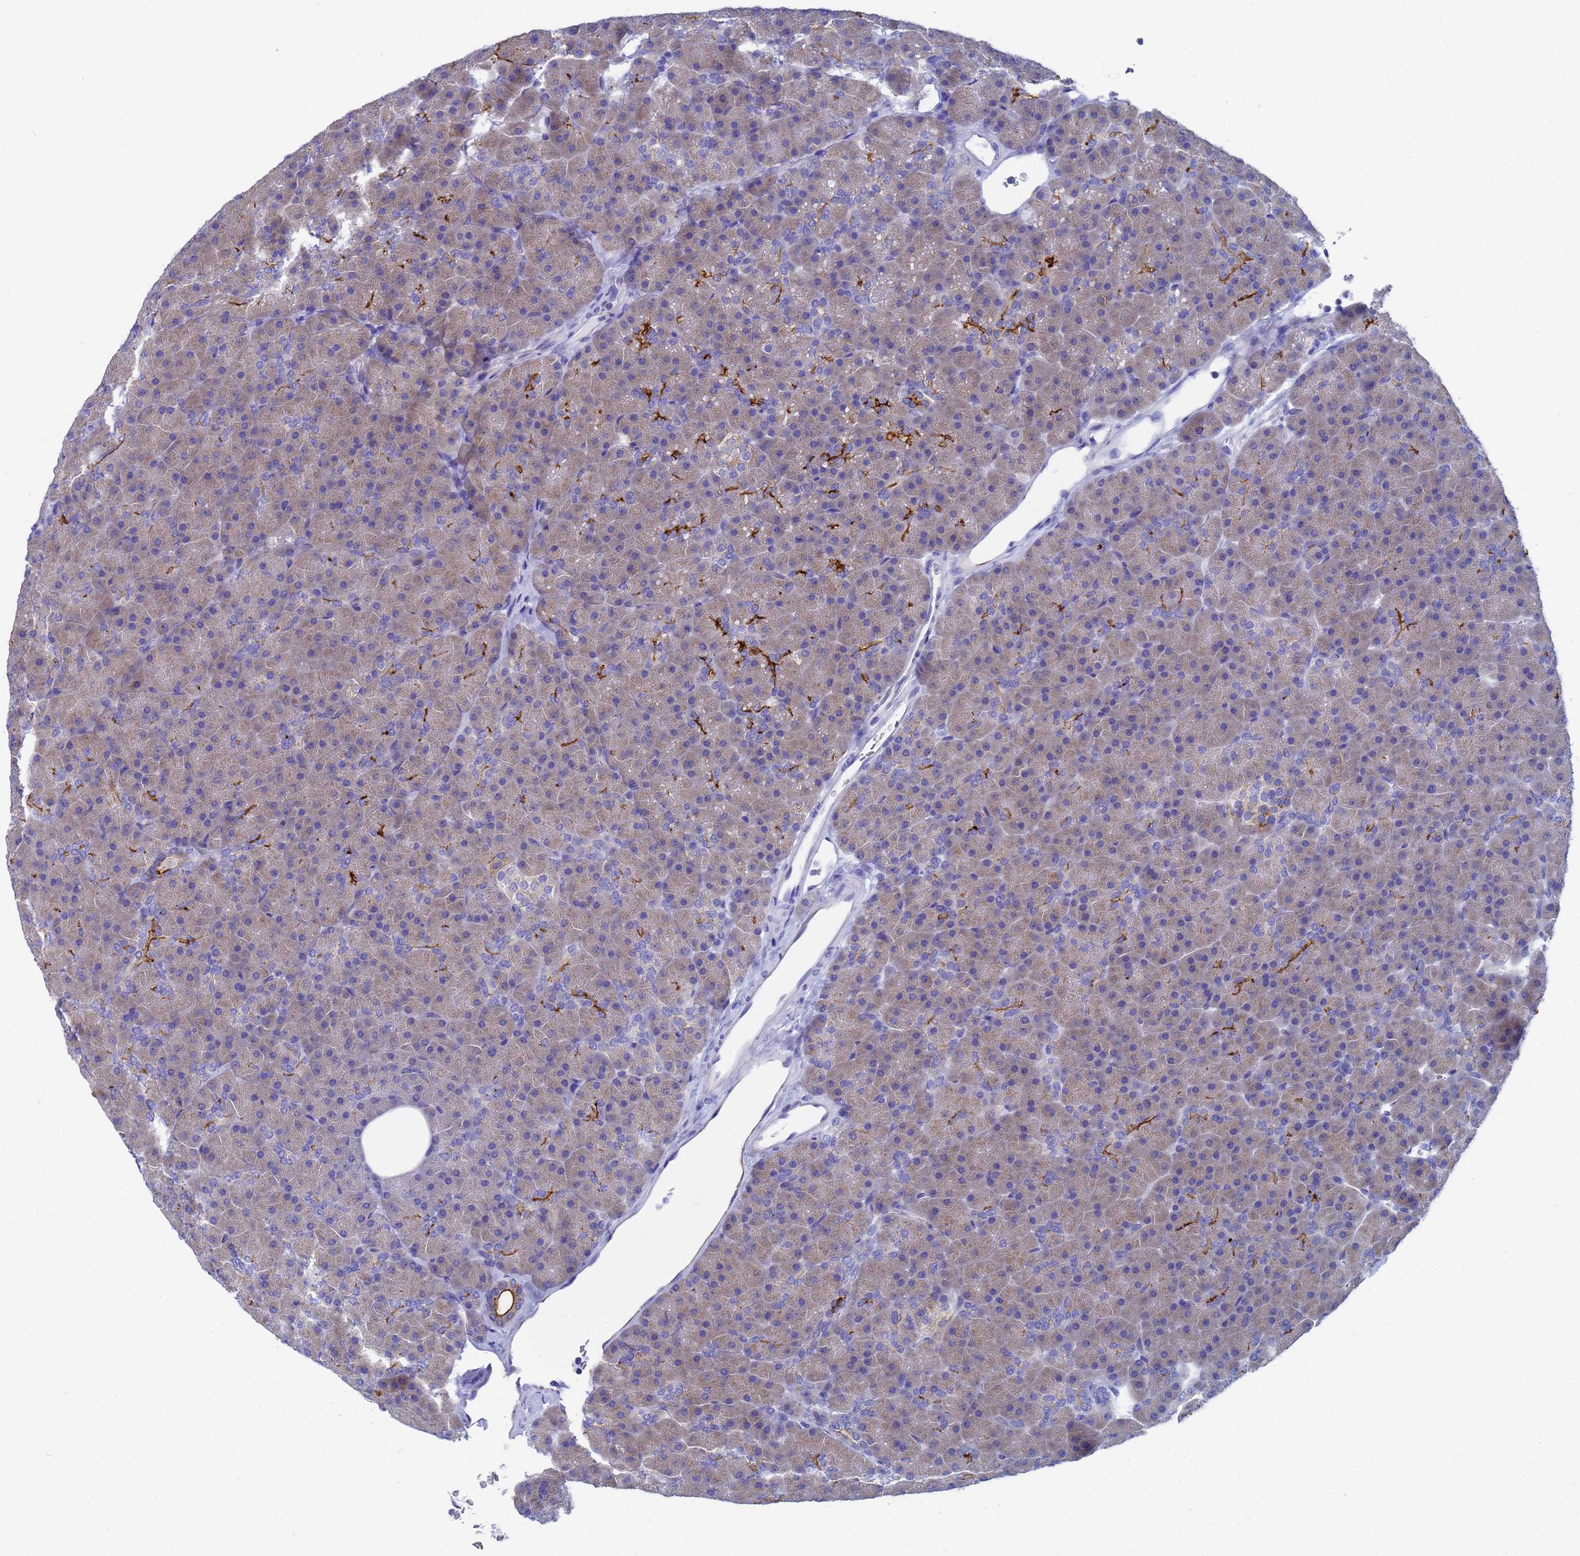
{"staining": {"intensity": "strong", "quantity": "<25%", "location": "cytoplasmic/membranous"}, "tissue": "pancreas", "cell_type": "Exocrine glandular cells", "image_type": "normal", "snomed": [{"axis": "morphology", "description": "Normal tissue, NOS"}, {"axis": "topography", "description": "Pancreas"}], "caption": "Protein staining of benign pancreas shows strong cytoplasmic/membranous staining in approximately <25% of exocrine glandular cells.", "gene": "TM4SF4", "patient": {"sex": "male", "age": 36}}